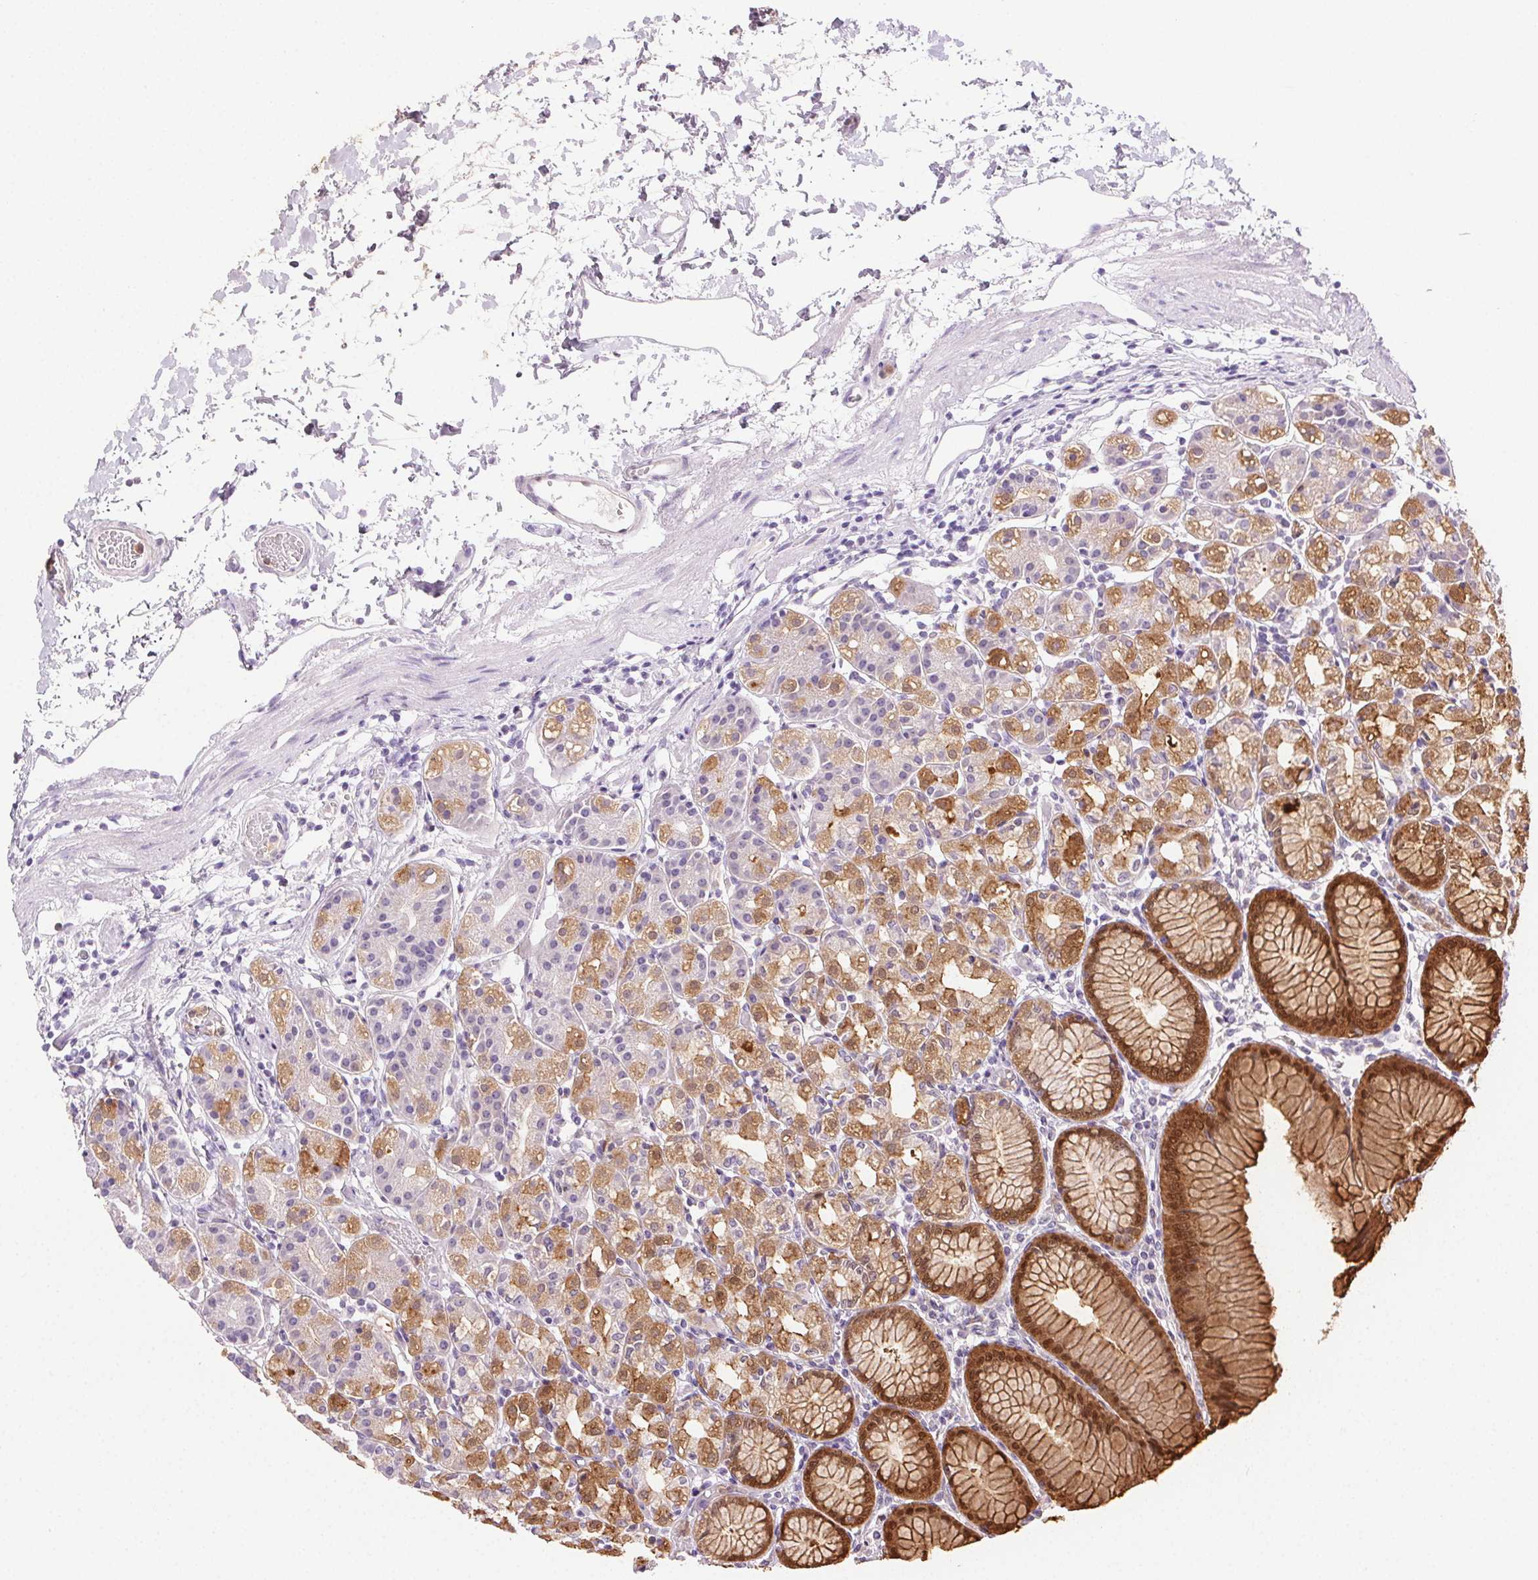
{"staining": {"intensity": "strong", "quantity": "25%-75%", "location": "cytoplasmic/membranous,nuclear"}, "tissue": "stomach", "cell_type": "Glandular cells", "image_type": "normal", "snomed": [{"axis": "morphology", "description": "Normal tissue, NOS"}, {"axis": "topography", "description": "Stomach"}], "caption": "Strong cytoplasmic/membranous,nuclear staining is identified in about 25%-75% of glandular cells in normal stomach.", "gene": "TMEM45A", "patient": {"sex": "female", "age": 57}}